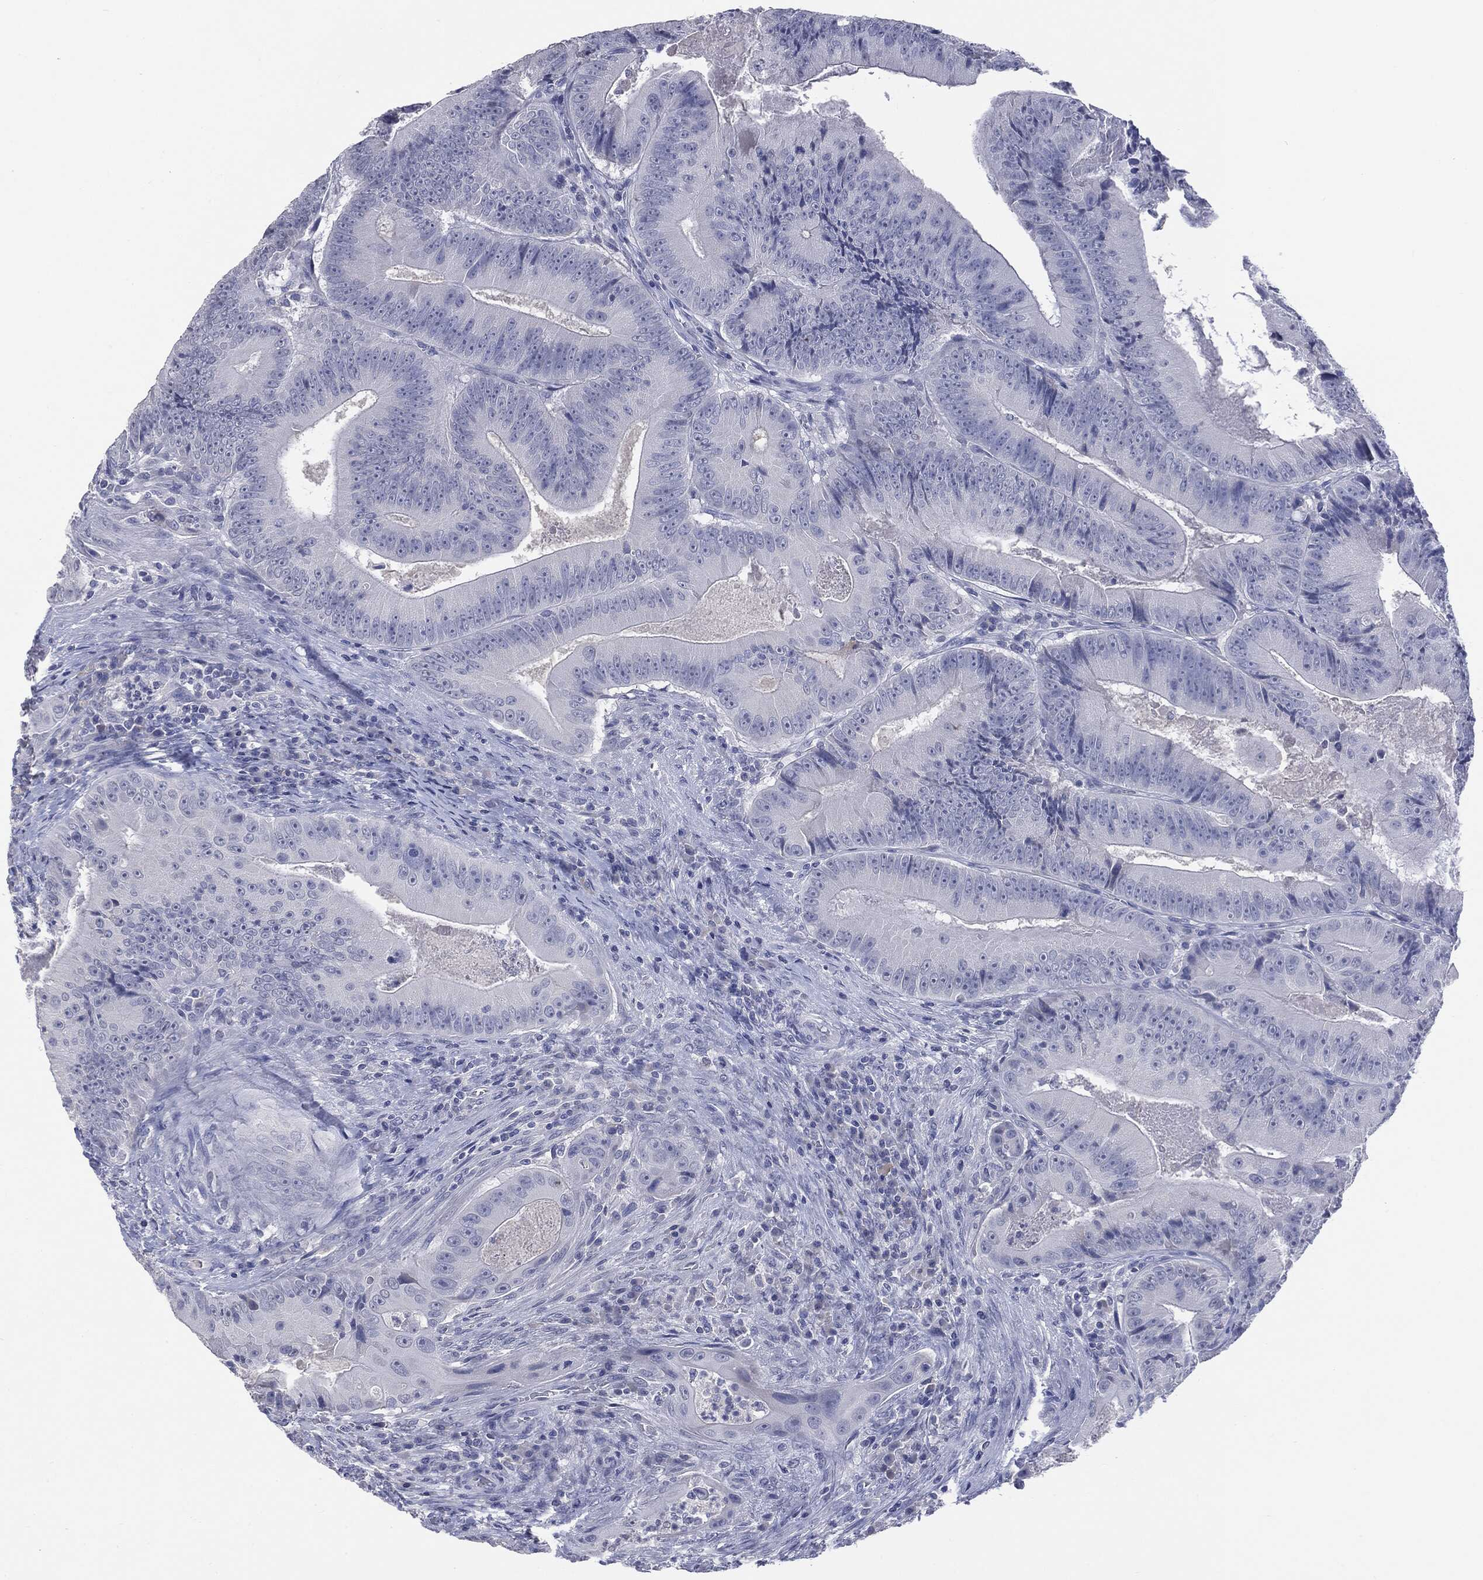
{"staining": {"intensity": "negative", "quantity": "none", "location": "none"}, "tissue": "colorectal cancer", "cell_type": "Tumor cells", "image_type": "cancer", "snomed": [{"axis": "morphology", "description": "Adenocarcinoma, NOS"}, {"axis": "topography", "description": "Colon"}], "caption": "IHC micrograph of neoplastic tissue: colorectal cancer (adenocarcinoma) stained with DAB shows no significant protein staining in tumor cells. (DAB immunohistochemistry (IHC) with hematoxylin counter stain).", "gene": "TSHB", "patient": {"sex": "female", "age": 86}}